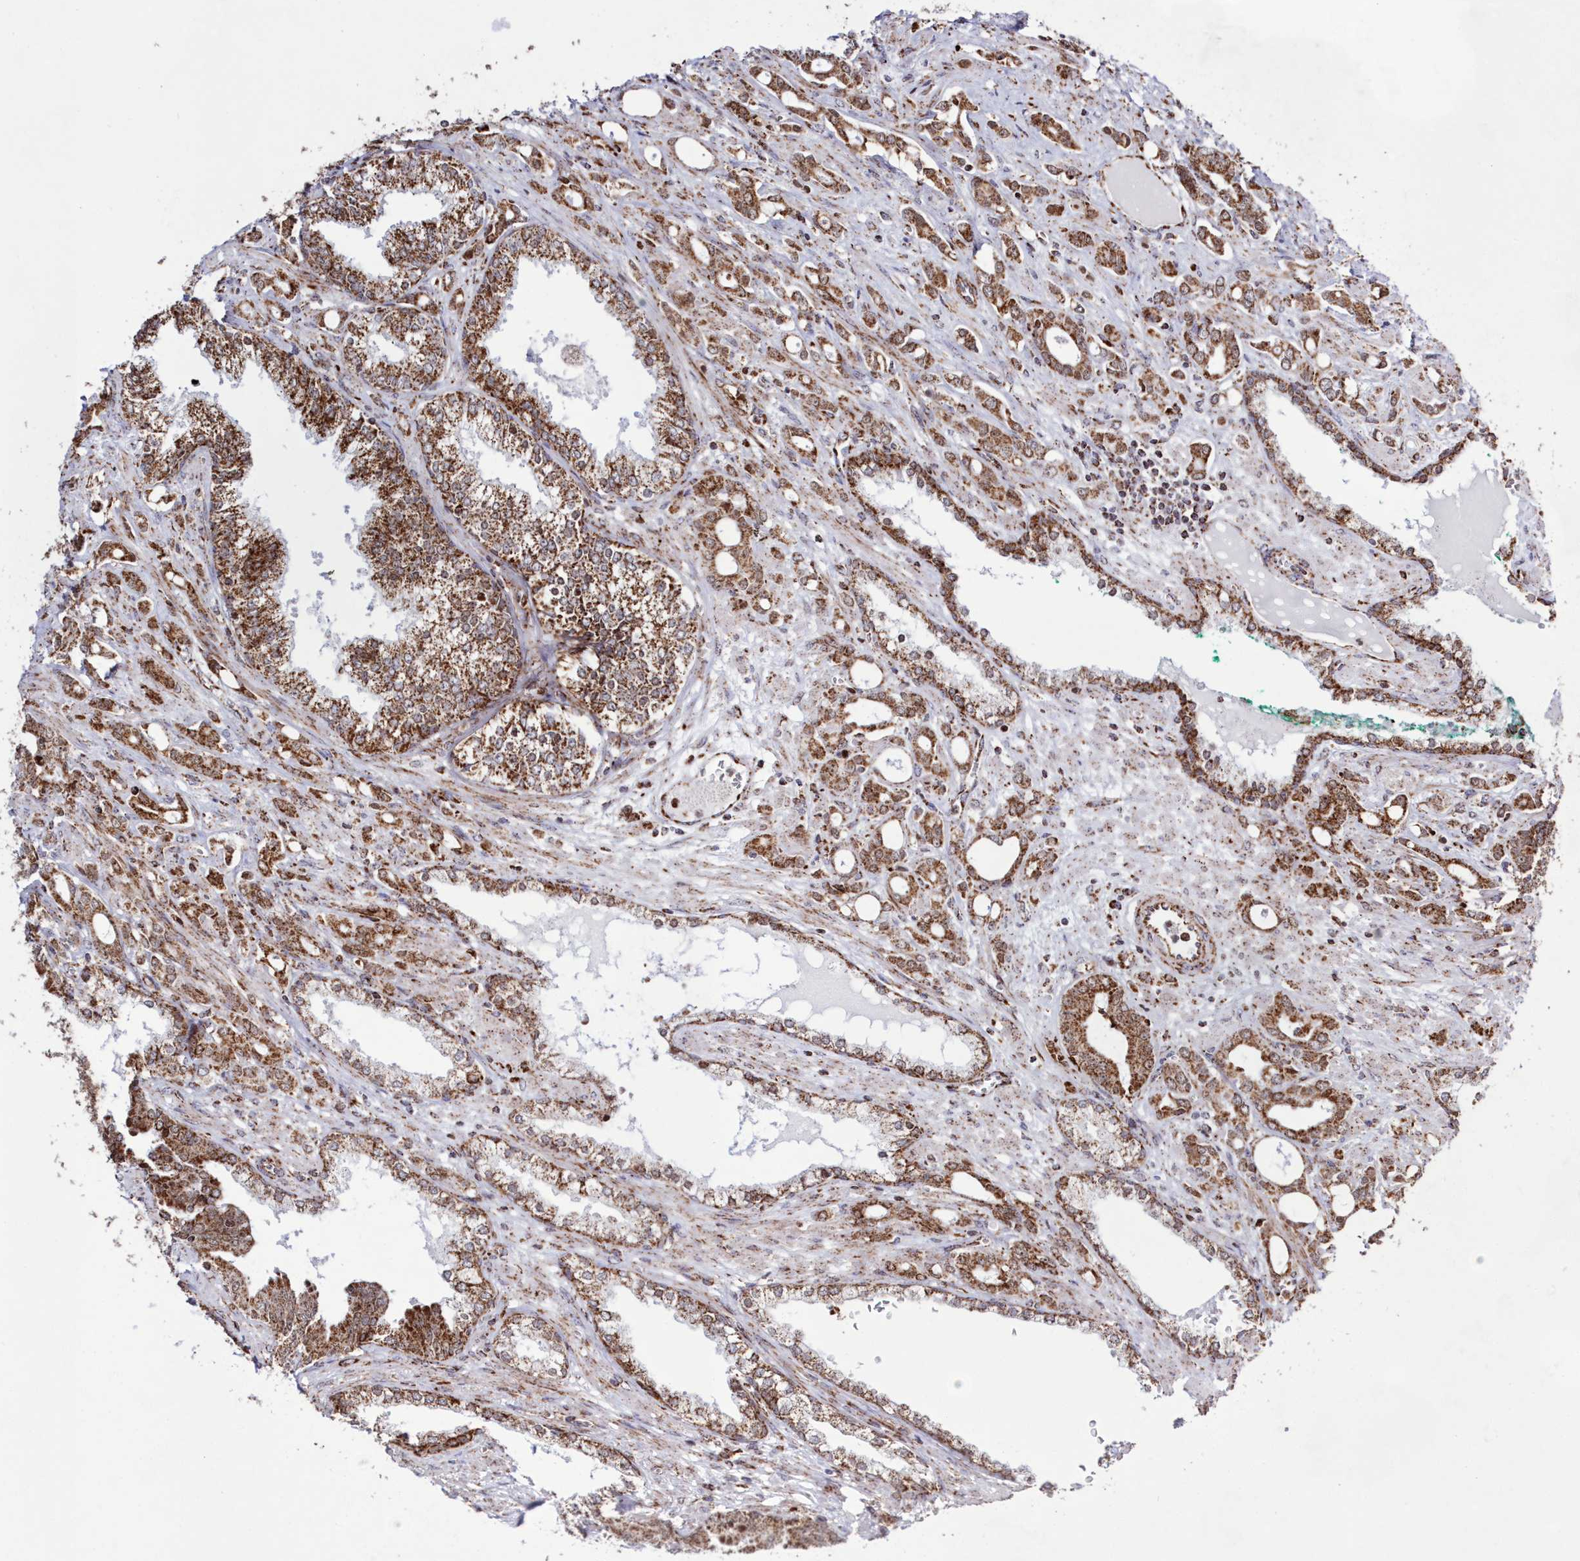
{"staining": {"intensity": "moderate", "quantity": ">75%", "location": "cytoplasmic/membranous"}, "tissue": "prostate cancer", "cell_type": "Tumor cells", "image_type": "cancer", "snomed": [{"axis": "morphology", "description": "Adenocarcinoma, High grade"}, {"axis": "topography", "description": "Prostate"}], "caption": "A photomicrograph of prostate cancer (high-grade adenocarcinoma) stained for a protein shows moderate cytoplasmic/membranous brown staining in tumor cells.", "gene": "HADHB", "patient": {"sex": "male", "age": 72}}